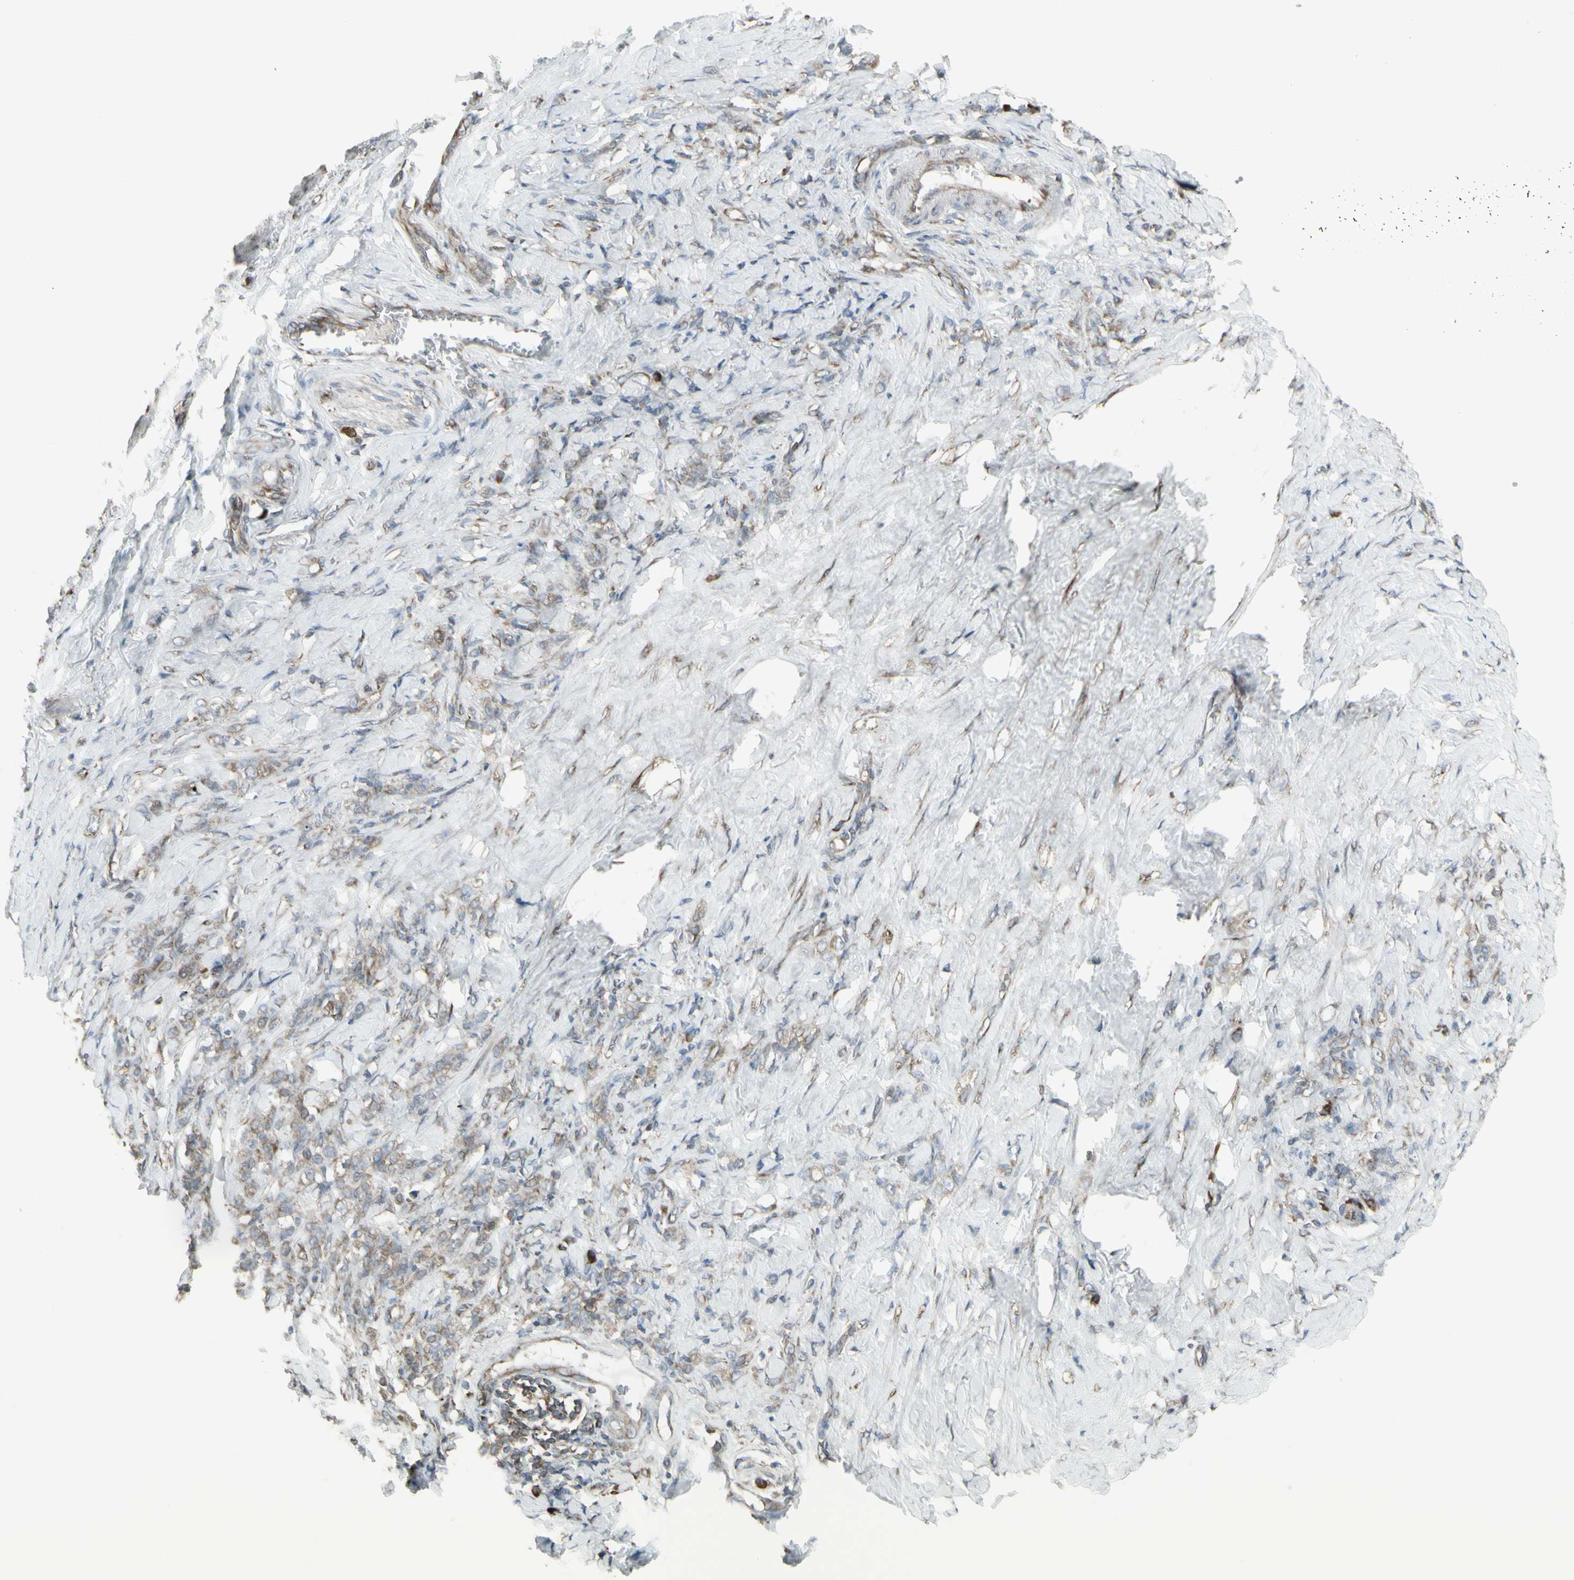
{"staining": {"intensity": "weak", "quantity": ">75%", "location": "cytoplasmic/membranous"}, "tissue": "stomach cancer", "cell_type": "Tumor cells", "image_type": "cancer", "snomed": [{"axis": "morphology", "description": "Adenocarcinoma, NOS"}, {"axis": "topography", "description": "Stomach"}], "caption": "Stomach cancer (adenocarcinoma) tissue demonstrates weak cytoplasmic/membranous expression in approximately >75% of tumor cells, visualized by immunohistochemistry.", "gene": "FKBP3", "patient": {"sex": "male", "age": 82}}